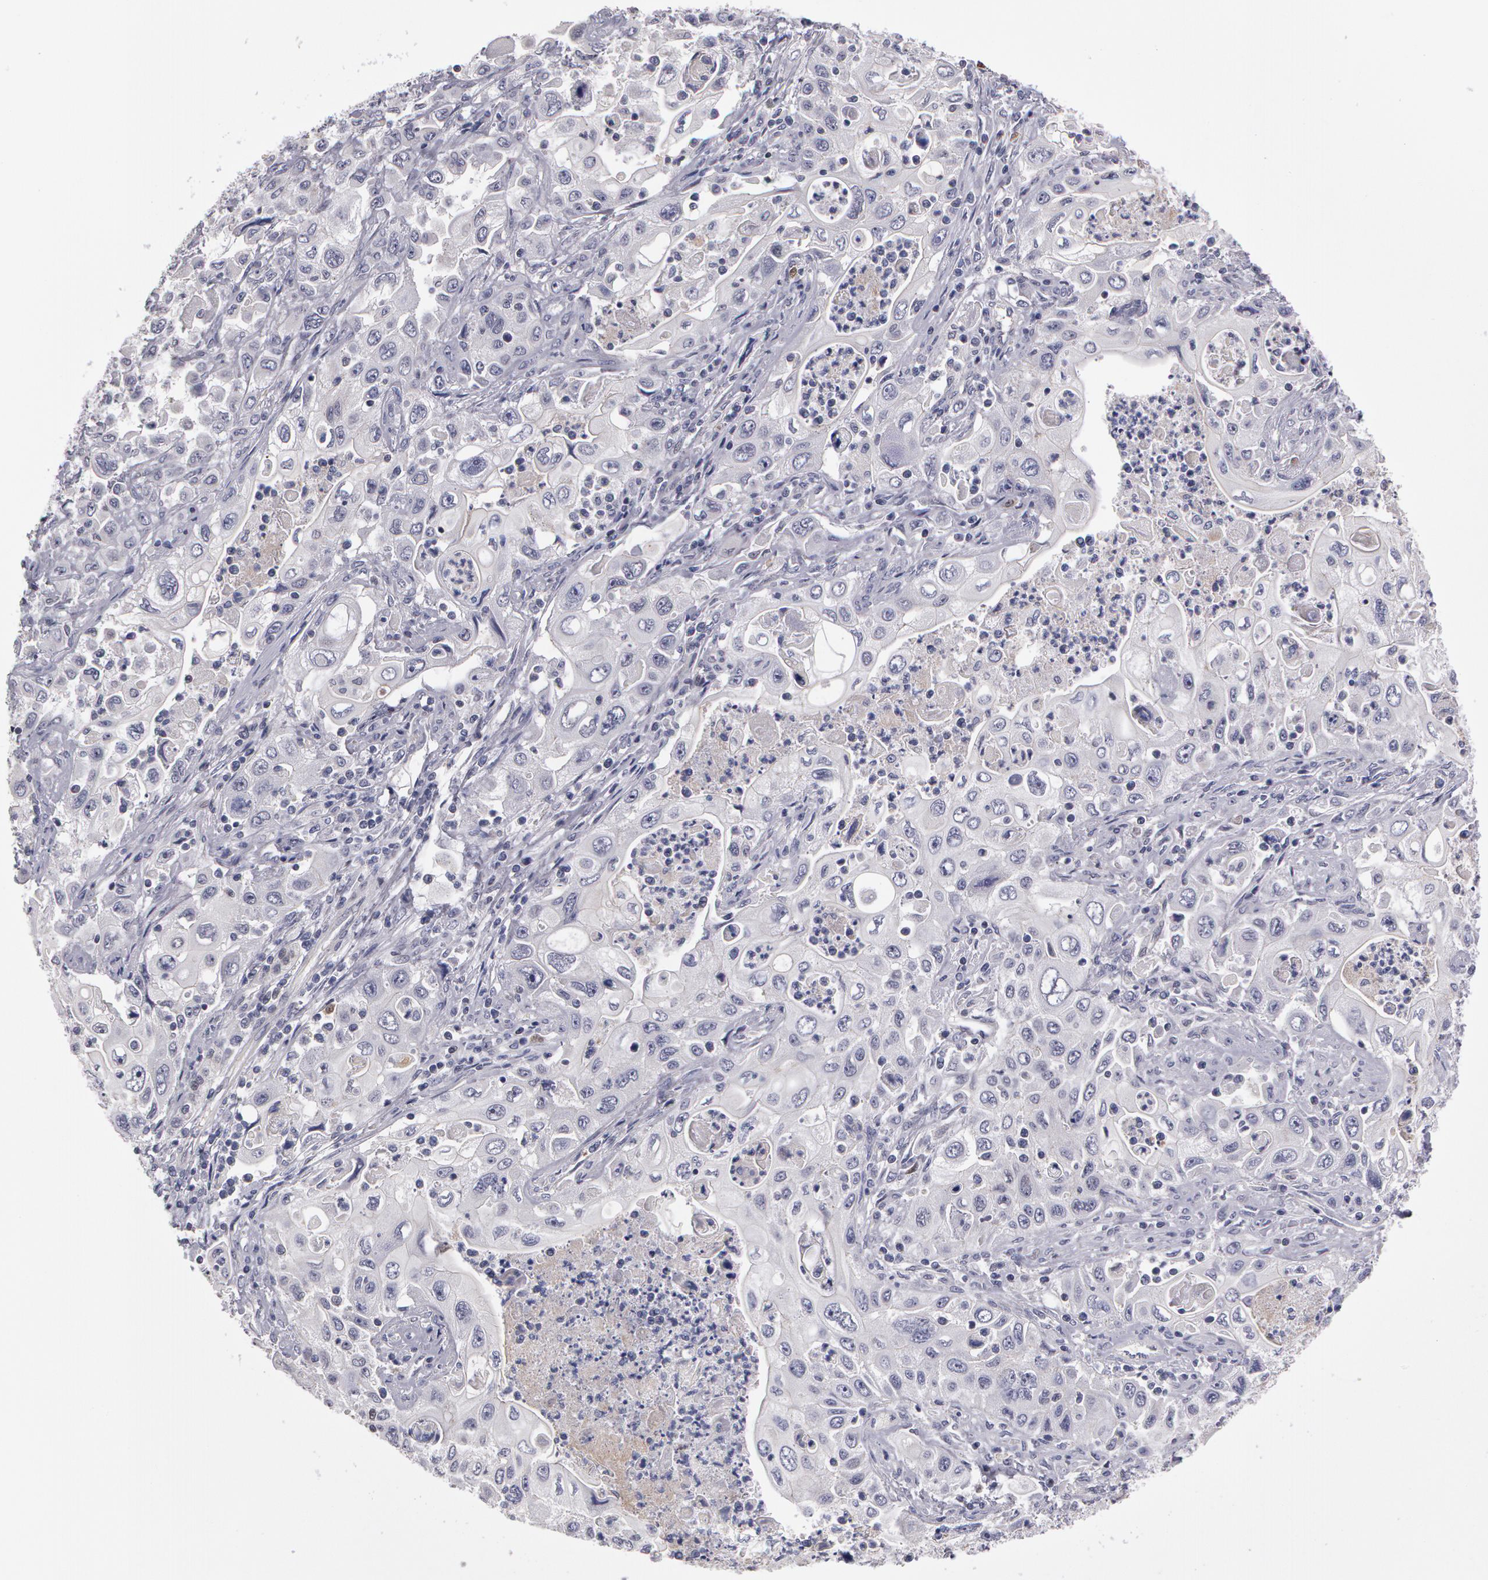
{"staining": {"intensity": "negative", "quantity": "none", "location": "none"}, "tissue": "pancreatic cancer", "cell_type": "Tumor cells", "image_type": "cancer", "snomed": [{"axis": "morphology", "description": "Adenocarcinoma, NOS"}, {"axis": "topography", "description": "Pancreas"}], "caption": "Immunohistochemistry histopathology image of neoplastic tissue: human pancreatic cancer stained with DAB (3,3'-diaminobenzidine) reveals no significant protein positivity in tumor cells.", "gene": "PRICKLE1", "patient": {"sex": "male", "age": 70}}